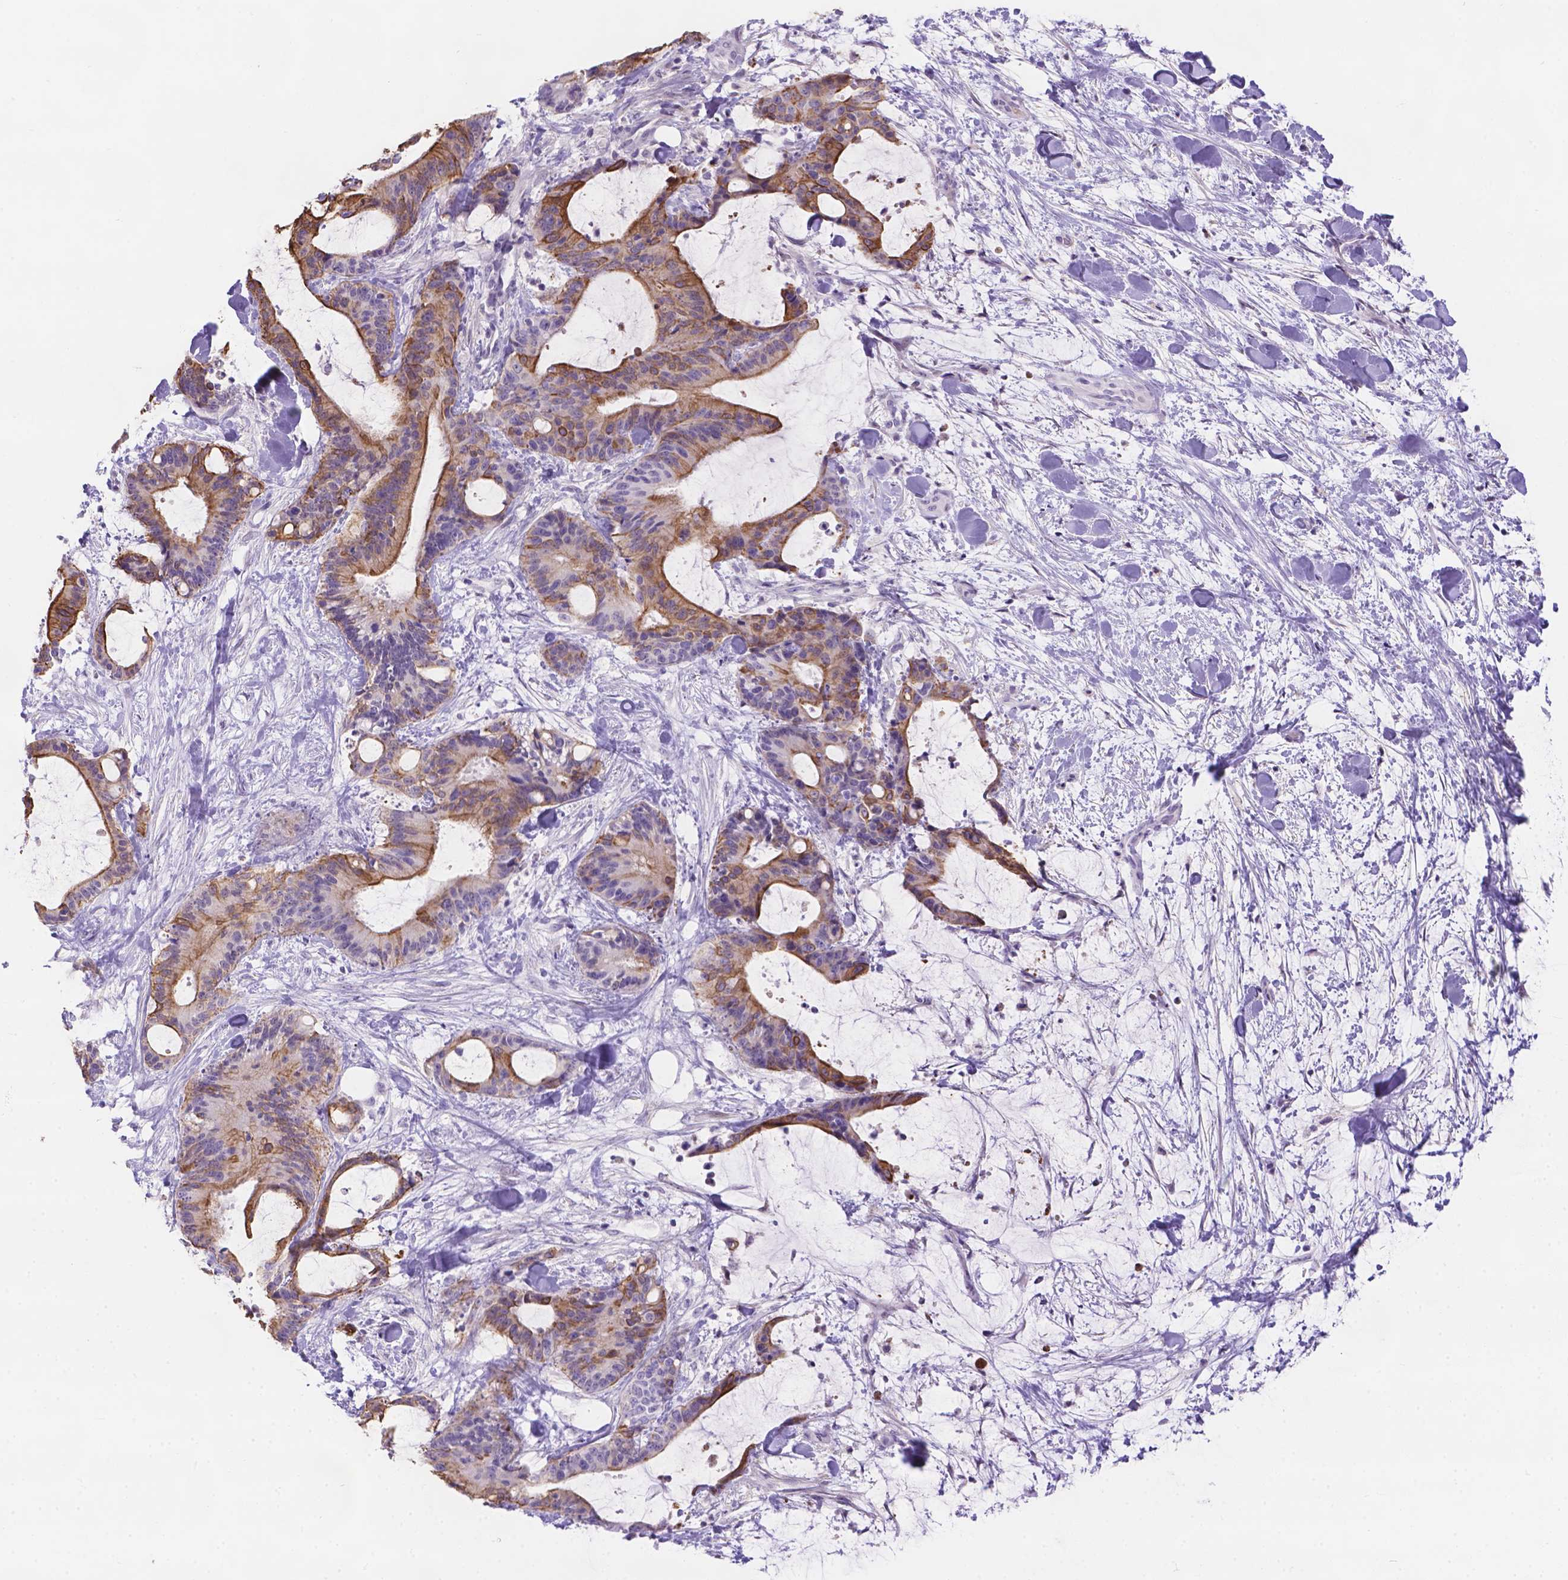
{"staining": {"intensity": "strong", "quantity": "25%-75%", "location": "cytoplasmic/membranous"}, "tissue": "liver cancer", "cell_type": "Tumor cells", "image_type": "cancer", "snomed": [{"axis": "morphology", "description": "Cholangiocarcinoma"}, {"axis": "topography", "description": "Liver"}], "caption": "A brown stain labels strong cytoplasmic/membranous expression of a protein in human liver cancer (cholangiocarcinoma) tumor cells.", "gene": "DMWD", "patient": {"sex": "female", "age": 73}}